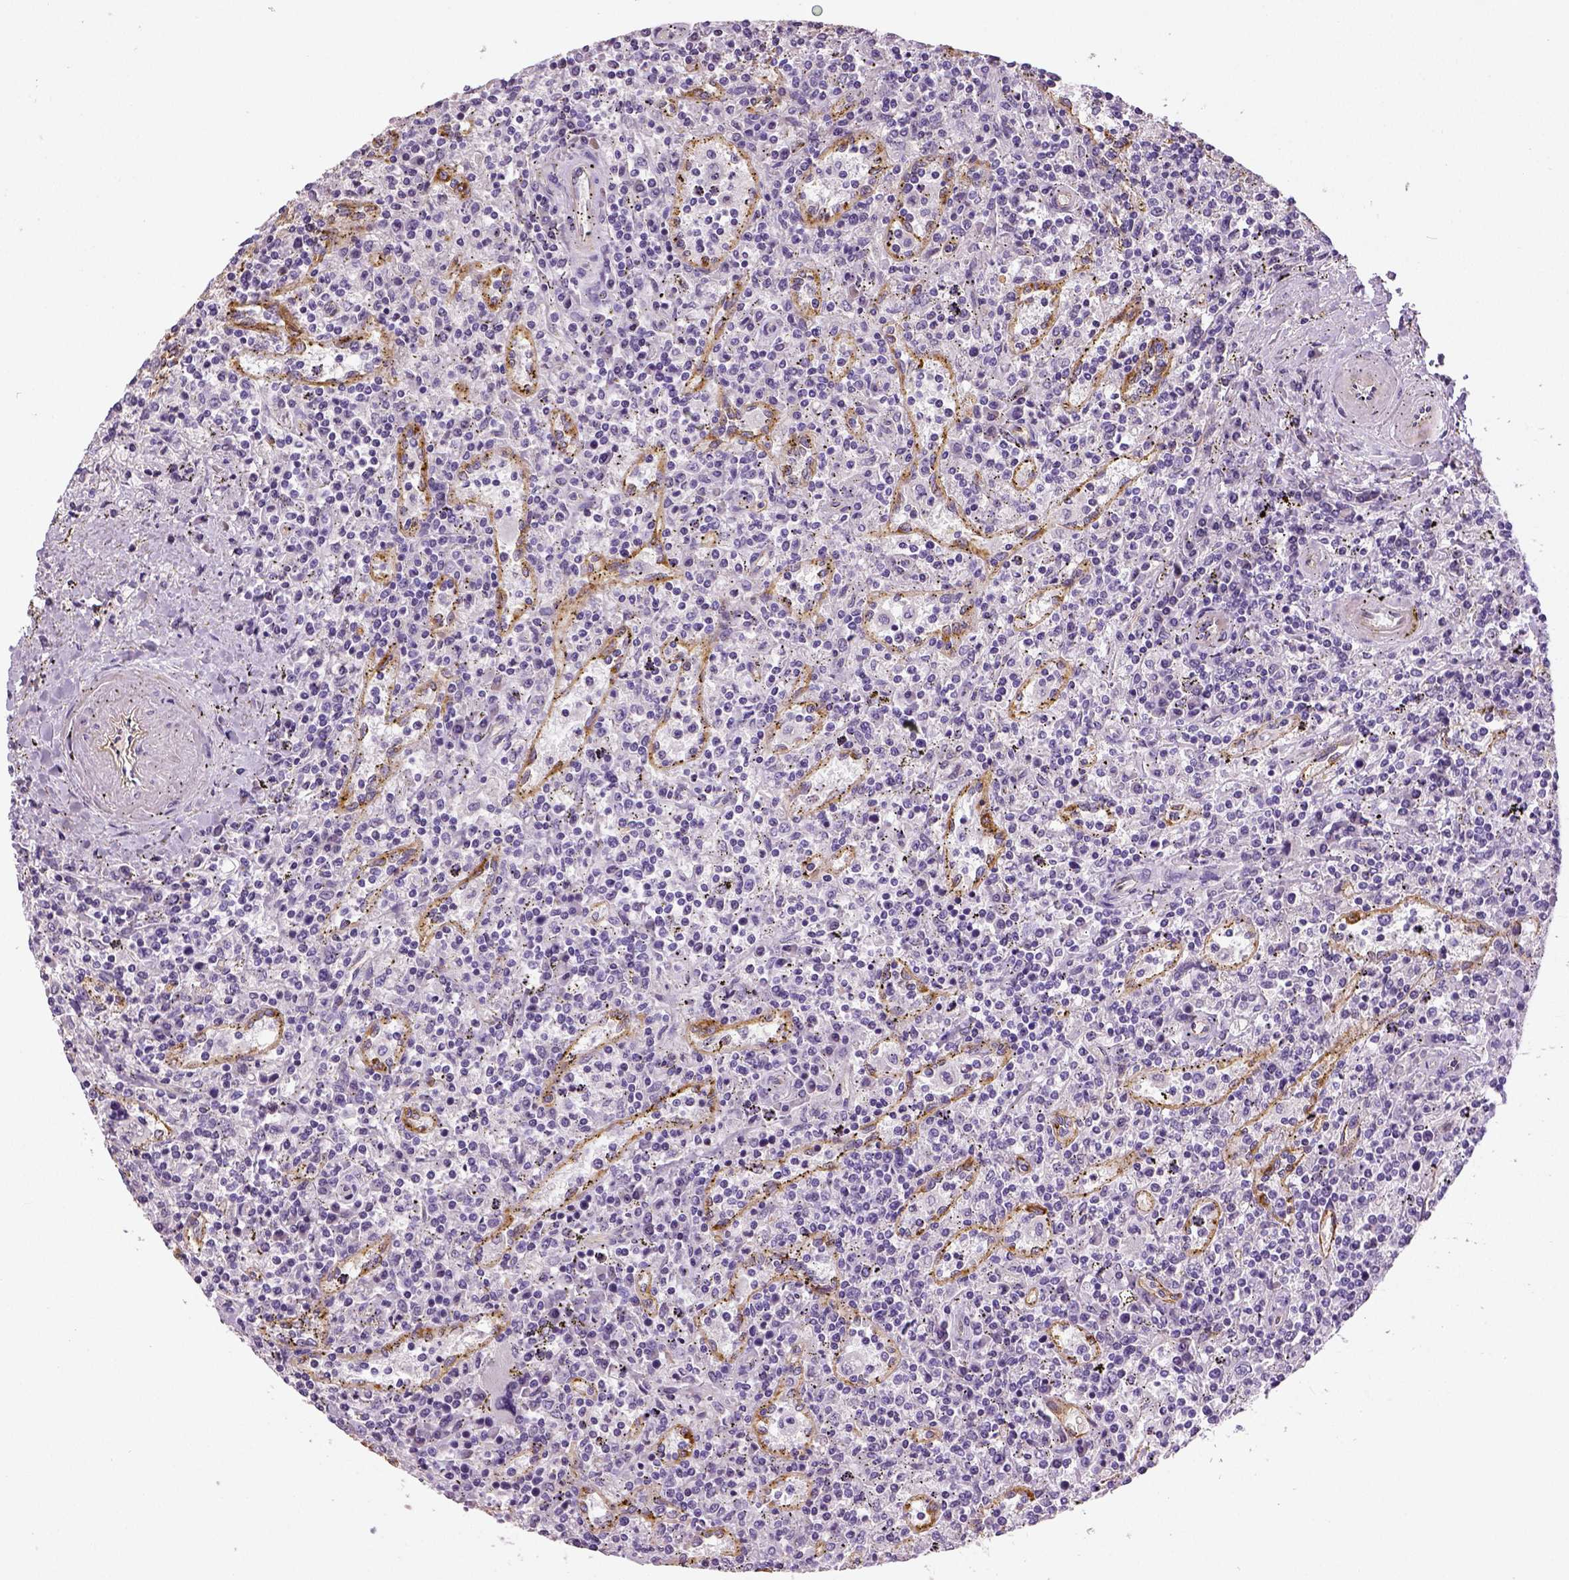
{"staining": {"intensity": "negative", "quantity": "none", "location": "none"}, "tissue": "lymphoma", "cell_type": "Tumor cells", "image_type": "cancer", "snomed": [{"axis": "morphology", "description": "Malignant lymphoma, non-Hodgkin's type, Low grade"}, {"axis": "topography", "description": "Spleen"}], "caption": "A histopathology image of human lymphoma is negative for staining in tumor cells. The staining was performed using DAB to visualize the protein expression in brown, while the nuclei were stained in blue with hematoxylin (Magnification: 20x).", "gene": "TSPAN7", "patient": {"sex": "male", "age": 62}}